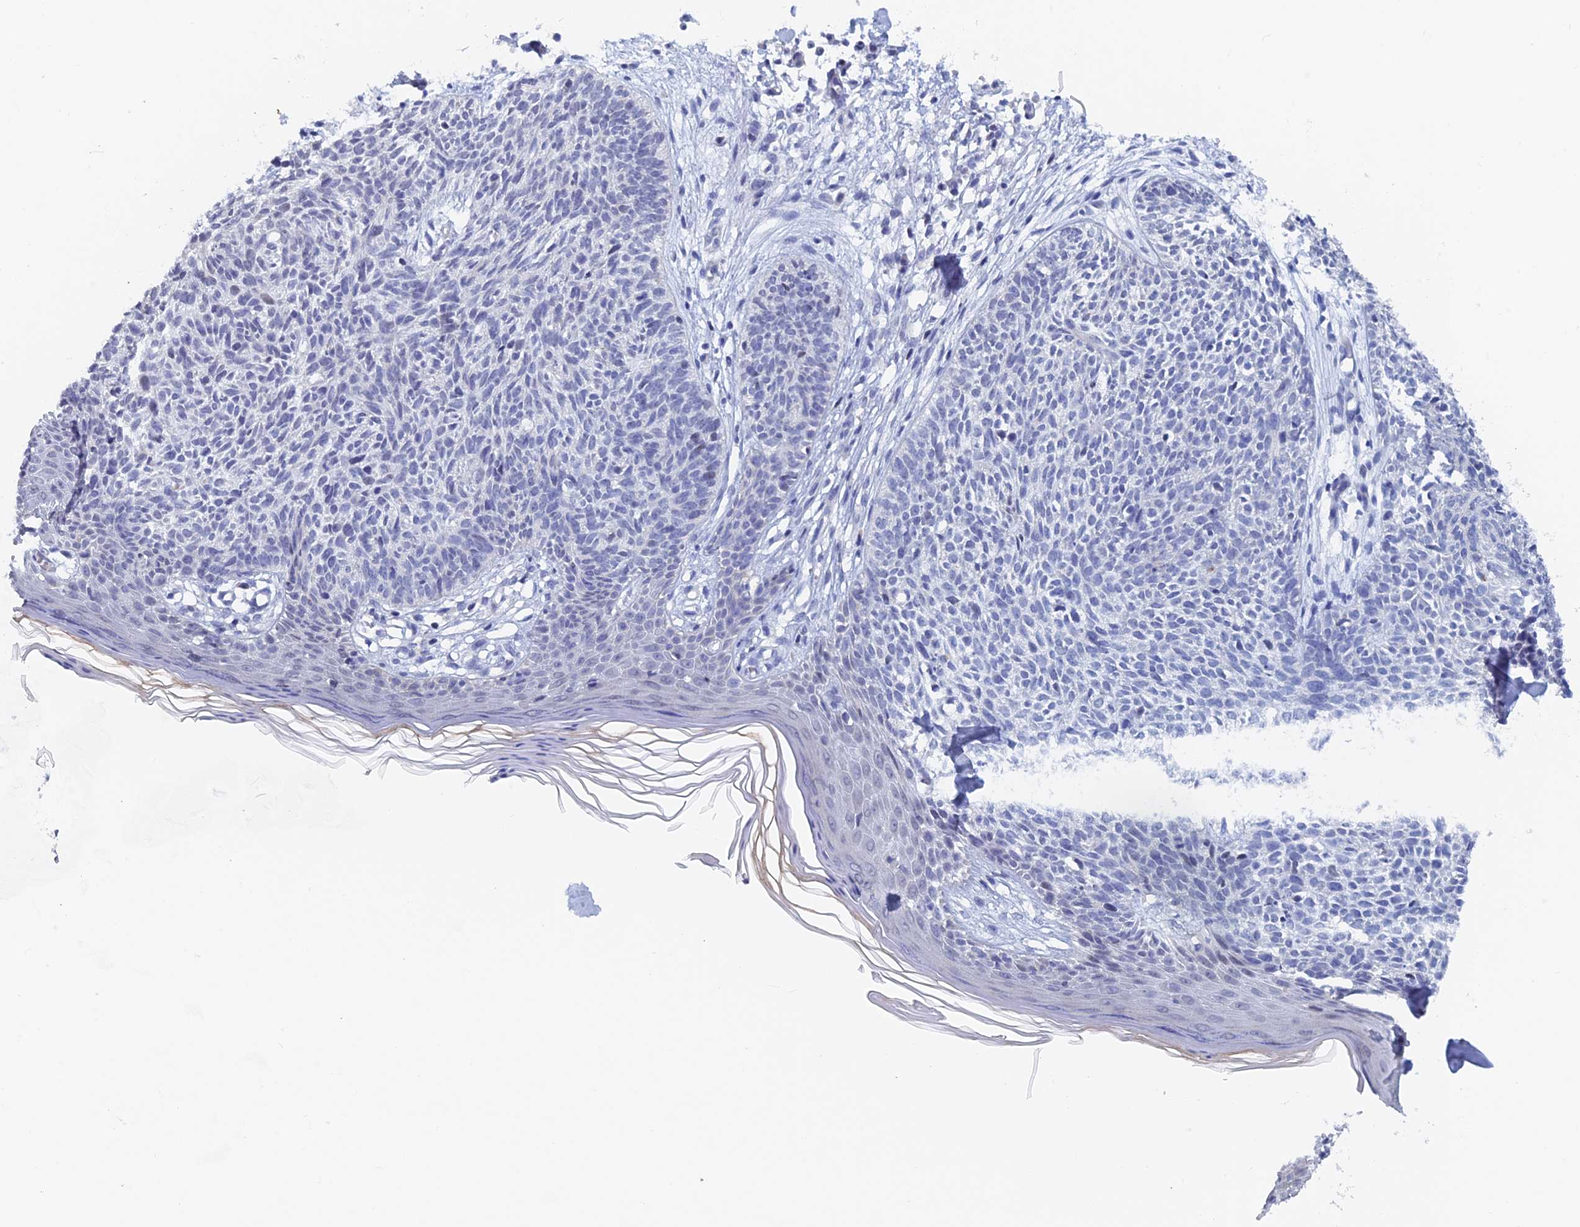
{"staining": {"intensity": "negative", "quantity": "none", "location": "none"}, "tissue": "skin cancer", "cell_type": "Tumor cells", "image_type": "cancer", "snomed": [{"axis": "morphology", "description": "Basal cell carcinoma"}, {"axis": "topography", "description": "Skin"}], "caption": "Micrograph shows no significant protein expression in tumor cells of basal cell carcinoma (skin). (Brightfield microscopy of DAB (3,3'-diaminobenzidine) IHC at high magnification).", "gene": "GMNC", "patient": {"sex": "female", "age": 66}}